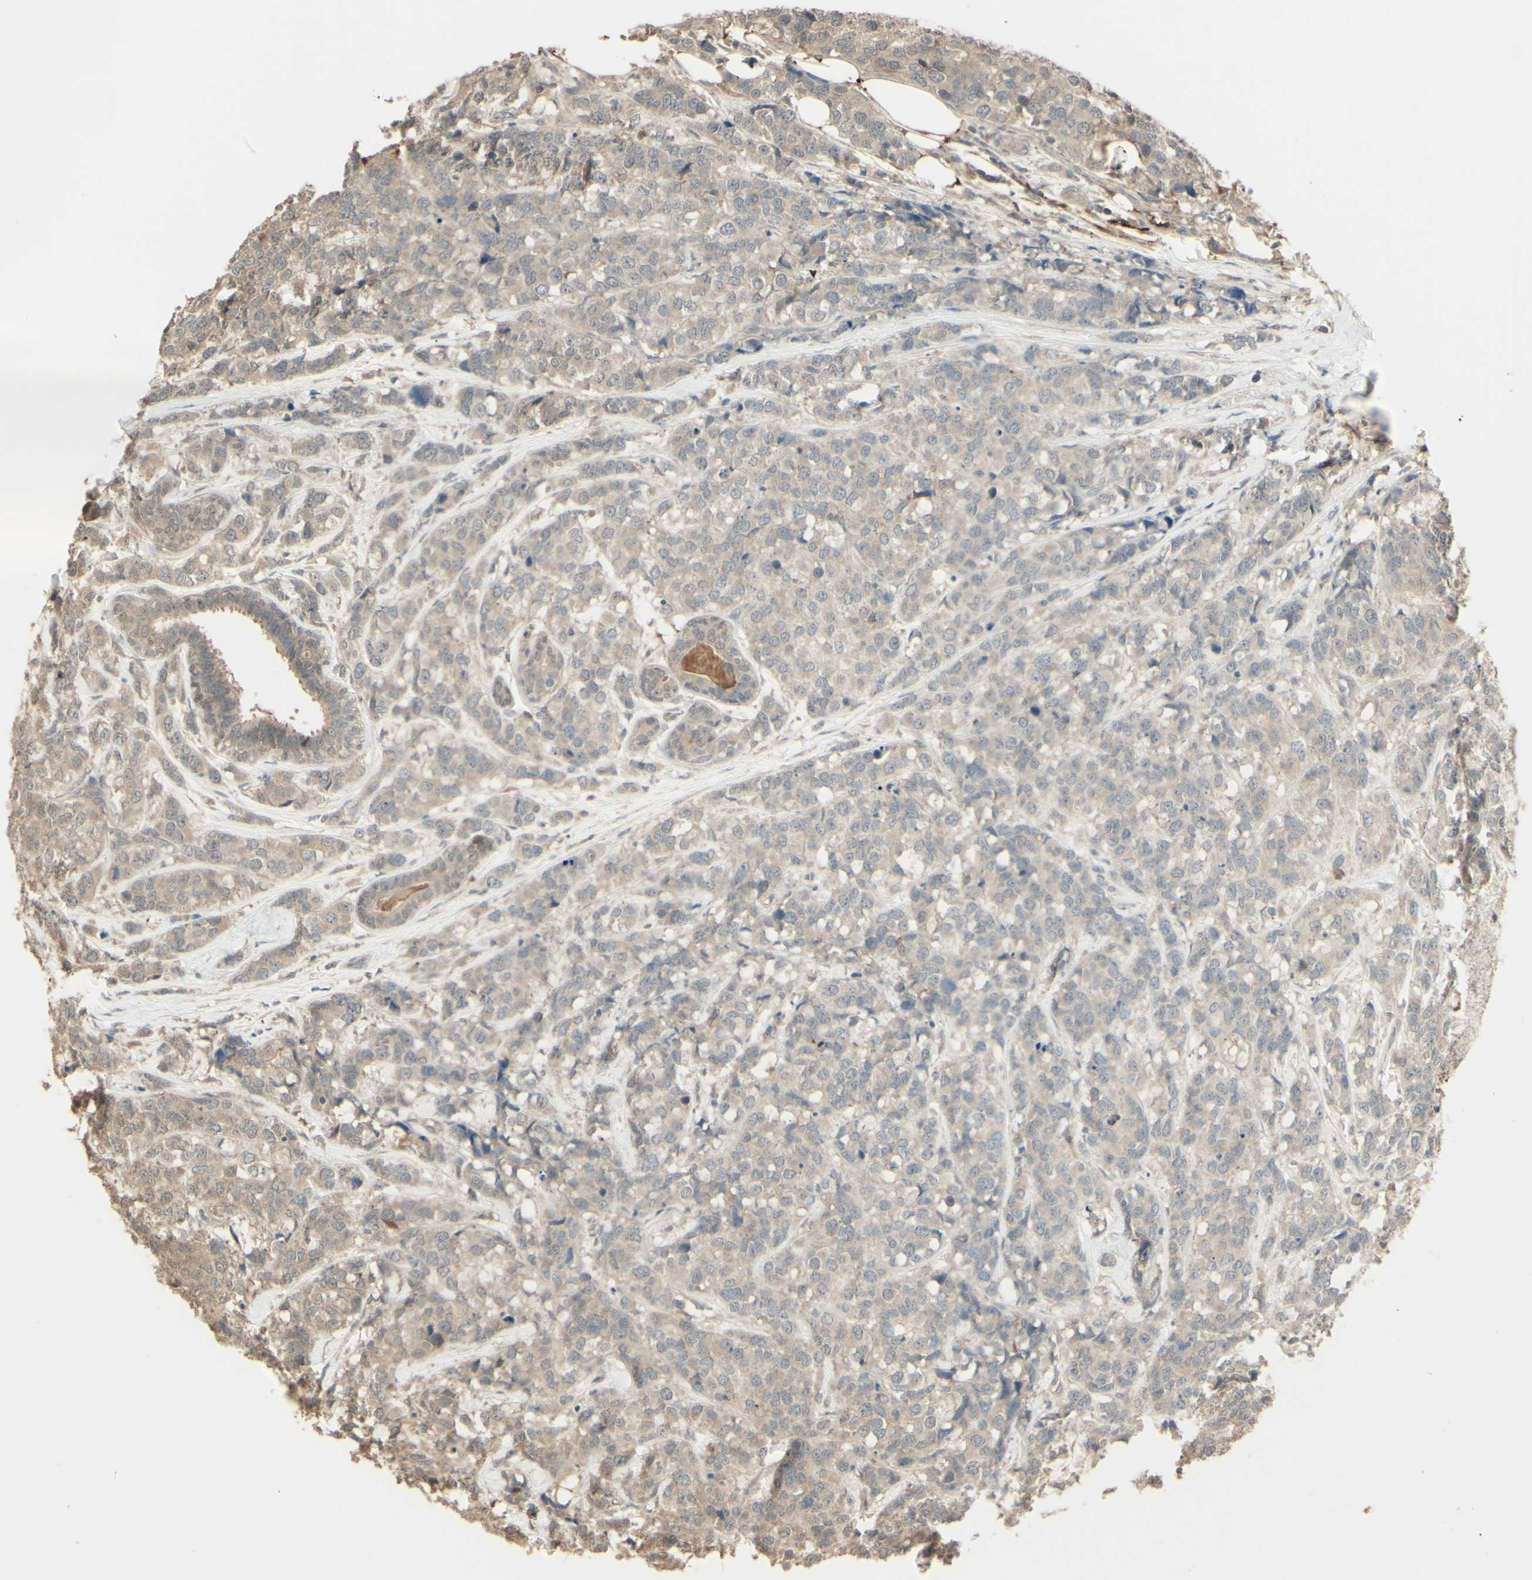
{"staining": {"intensity": "weak", "quantity": ">75%", "location": "cytoplasmic/membranous"}, "tissue": "breast cancer", "cell_type": "Tumor cells", "image_type": "cancer", "snomed": [{"axis": "morphology", "description": "Lobular carcinoma"}, {"axis": "topography", "description": "Breast"}], "caption": "Breast cancer tissue shows weak cytoplasmic/membranous staining in approximately >75% of tumor cells, visualized by immunohistochemistry.", "gene": "GNAS", "patient": {"sex": "female", "age": 59}}